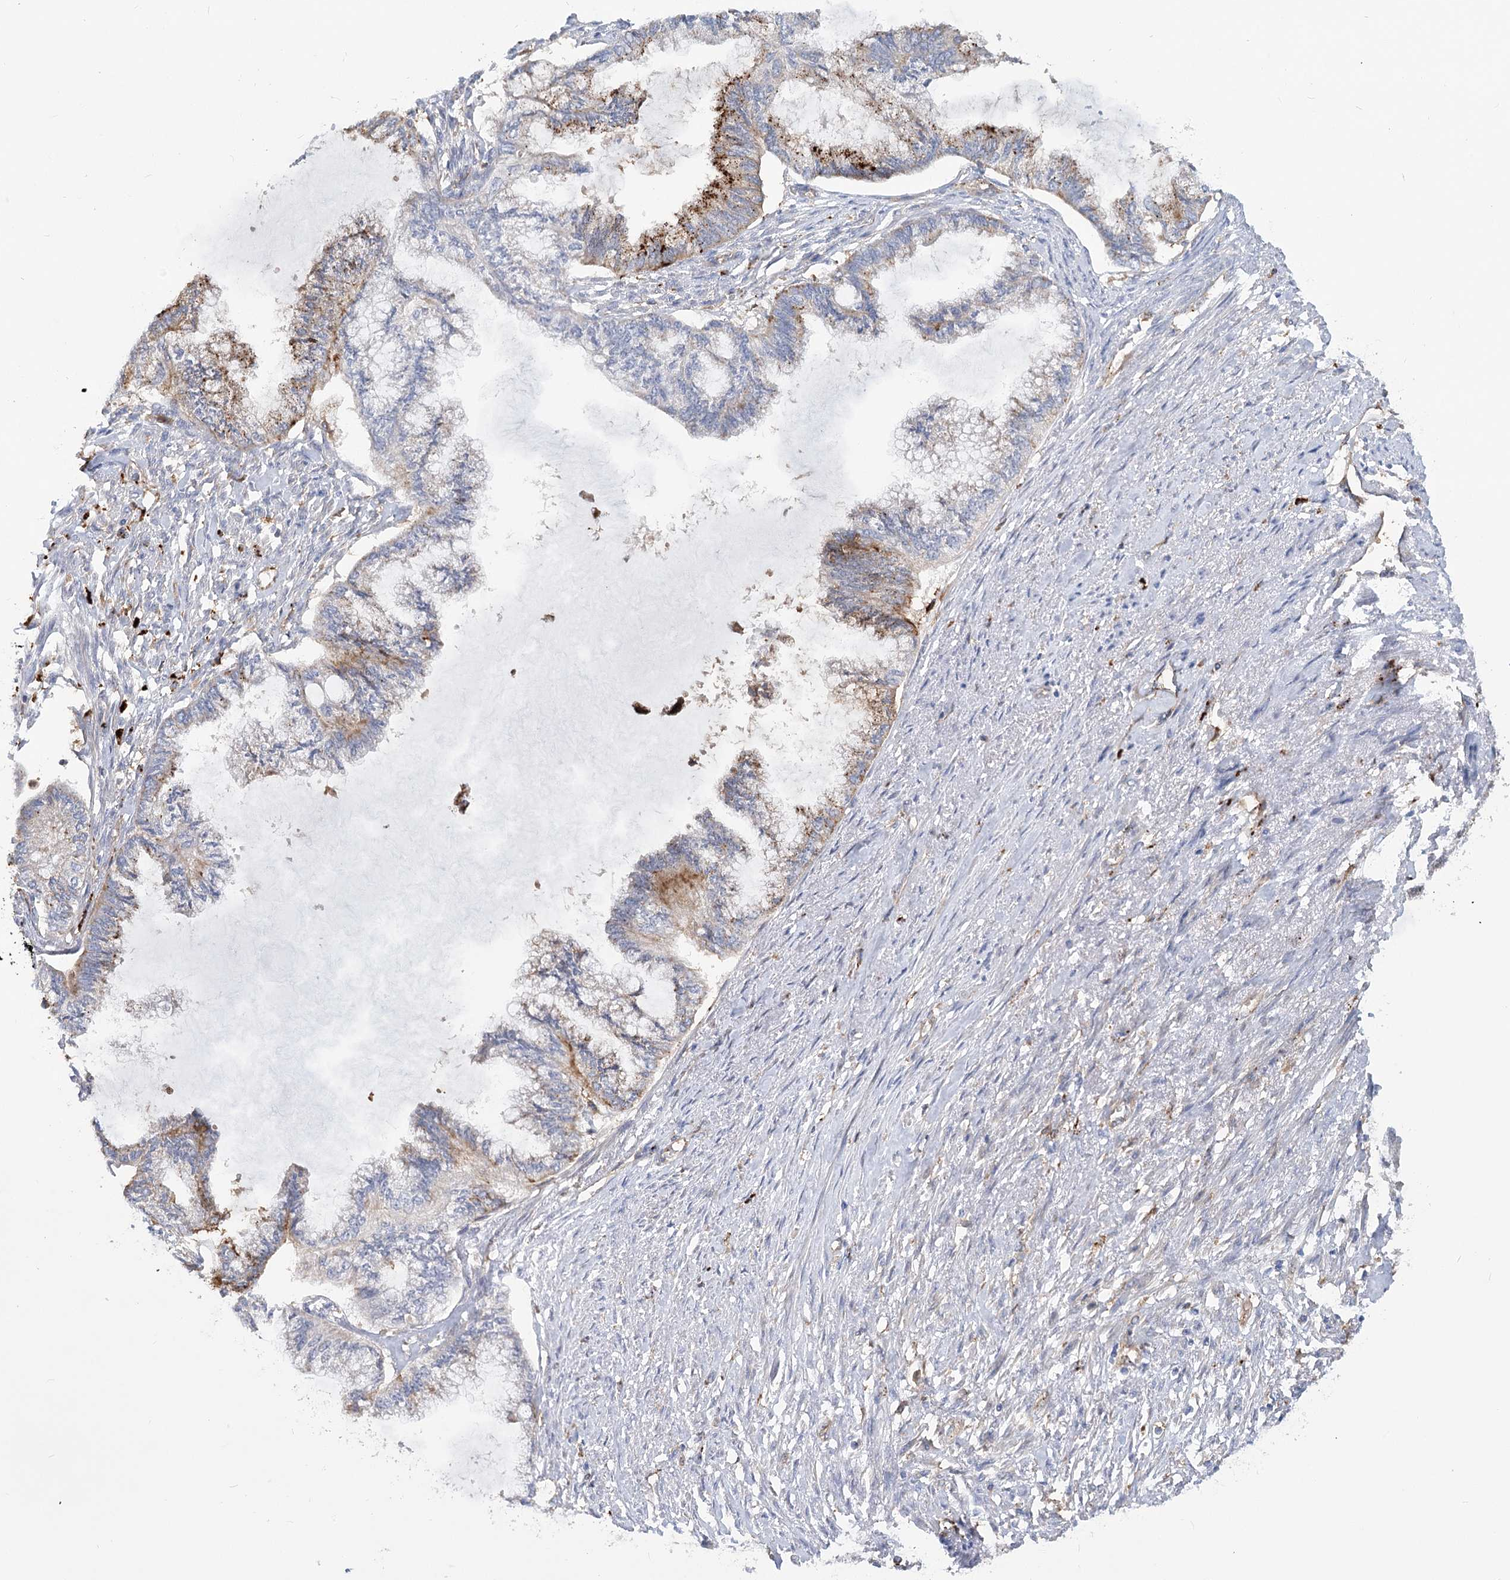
{"staining": {"intensity": "moderate", "quantity": "<25%", "location": "cytoplasmic/membranous"}, "tissue": "endometrial cancer", "cell_type": "Tumor cells", "image_type": "cancer", "snomed": [{"axis": "morphology", "description": "Adenocarcinoma, NOS"}, {"axis": "topography", "description": "Endometrium"}], "caption": "About <25% of tumor cells in adenocarcinoma (endometrial) exhibit moderate cytoplasmic/membranous protein positivity as visualized by brown immunohistochemical staining.", "gene": "GUSB", "patient": {"sex": "female", "age": 86}}